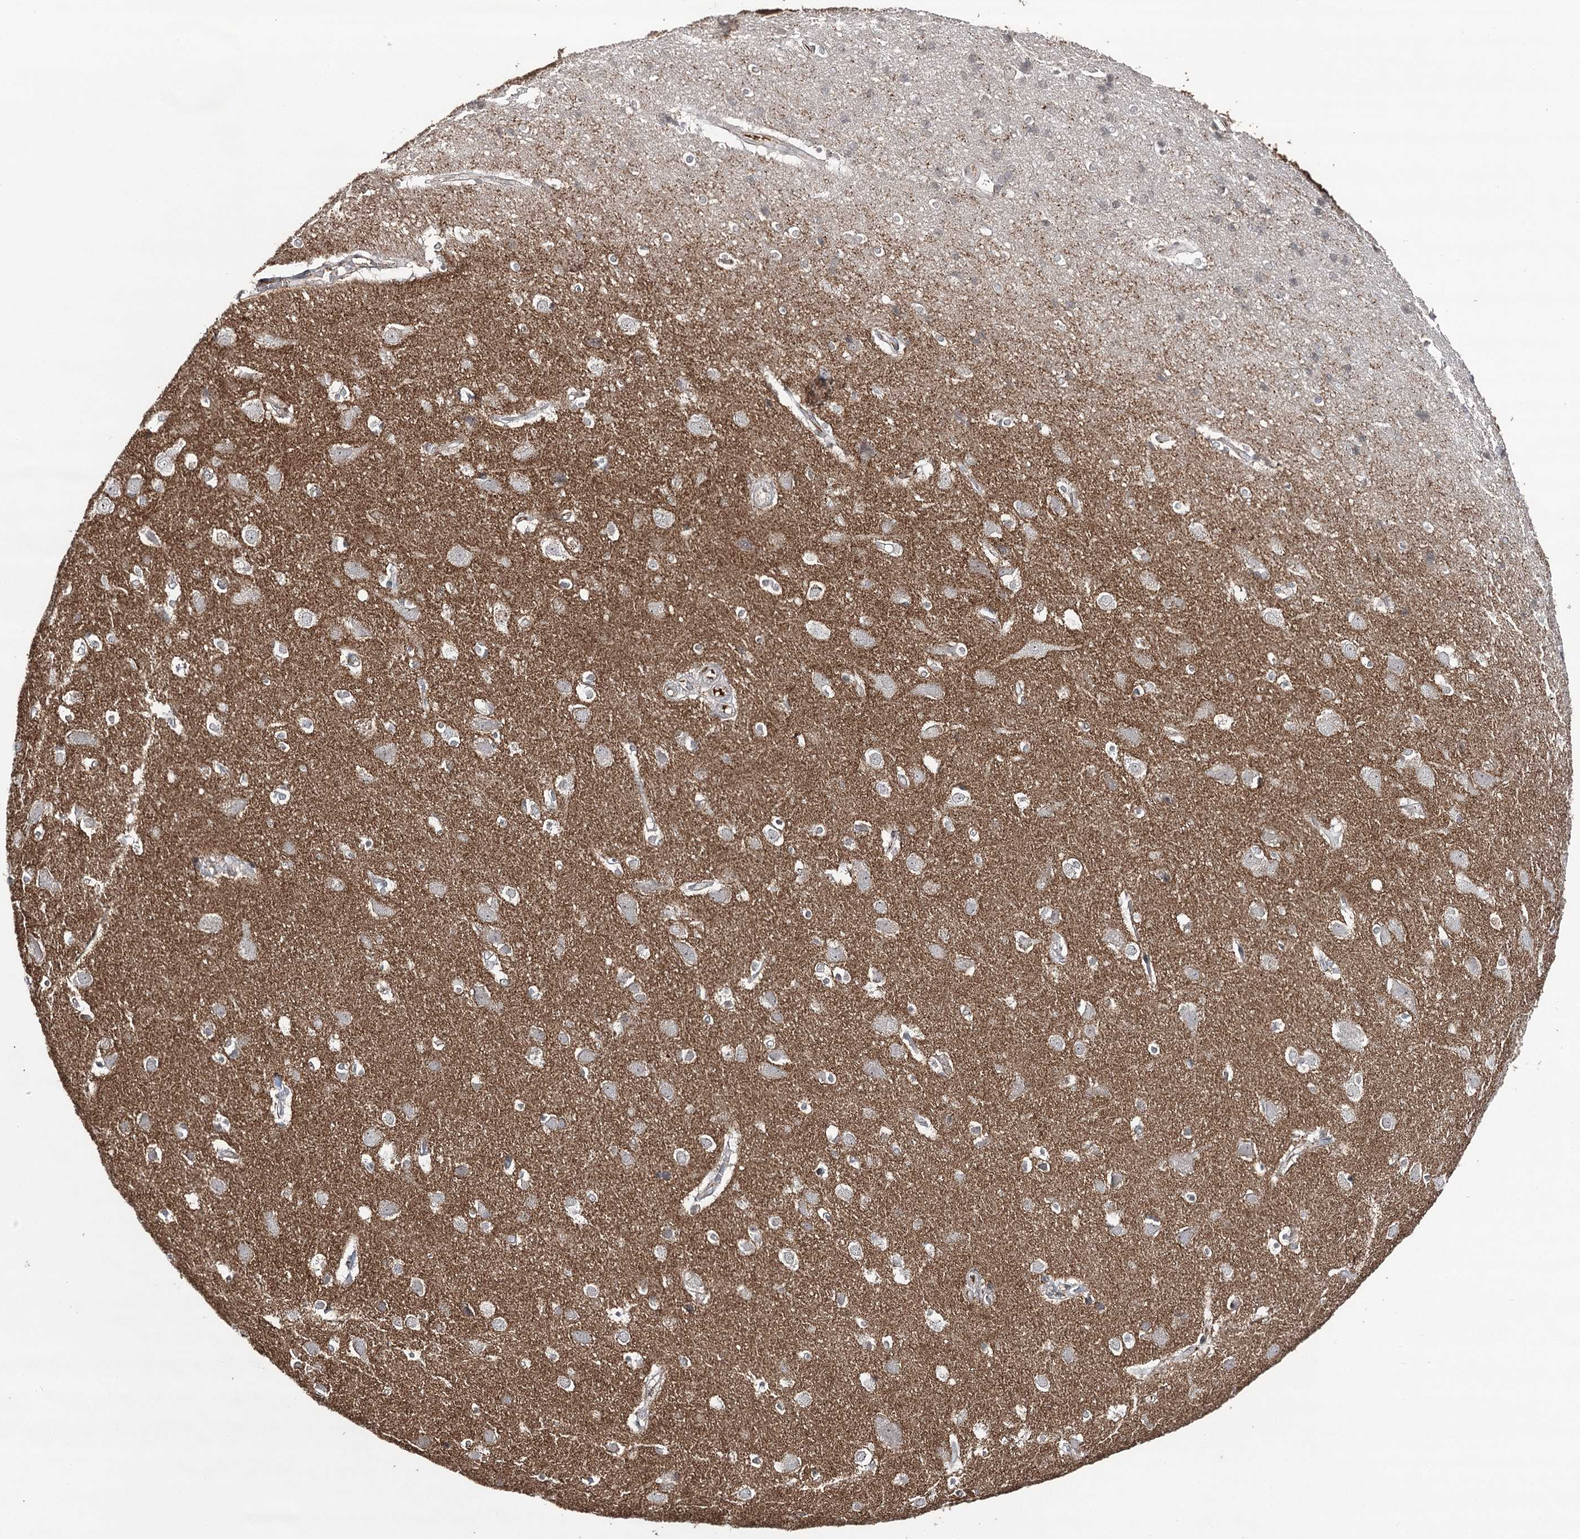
{"staining": {"intensity": "negative", "quantity": "none", "location": "none"}, "tissue": "cerebral cortex", "cell_type": "Endothelial cells", "image_type": "normal", "snomed": [{"axis": "morphology", "description": "Normal tissue, NOS"}, {"axis": "topography", "description": "Cerebral cortex"}], "caption": "A high-resolution micrograph shows IHC staining of normal cerebral cortex, which exhibits no significant positivity in endothelial cells. (IHC, brightfield microscopy, high magnification).", "gene": "SYNGR3", "patient": {"sex": "male", "age": 54}}